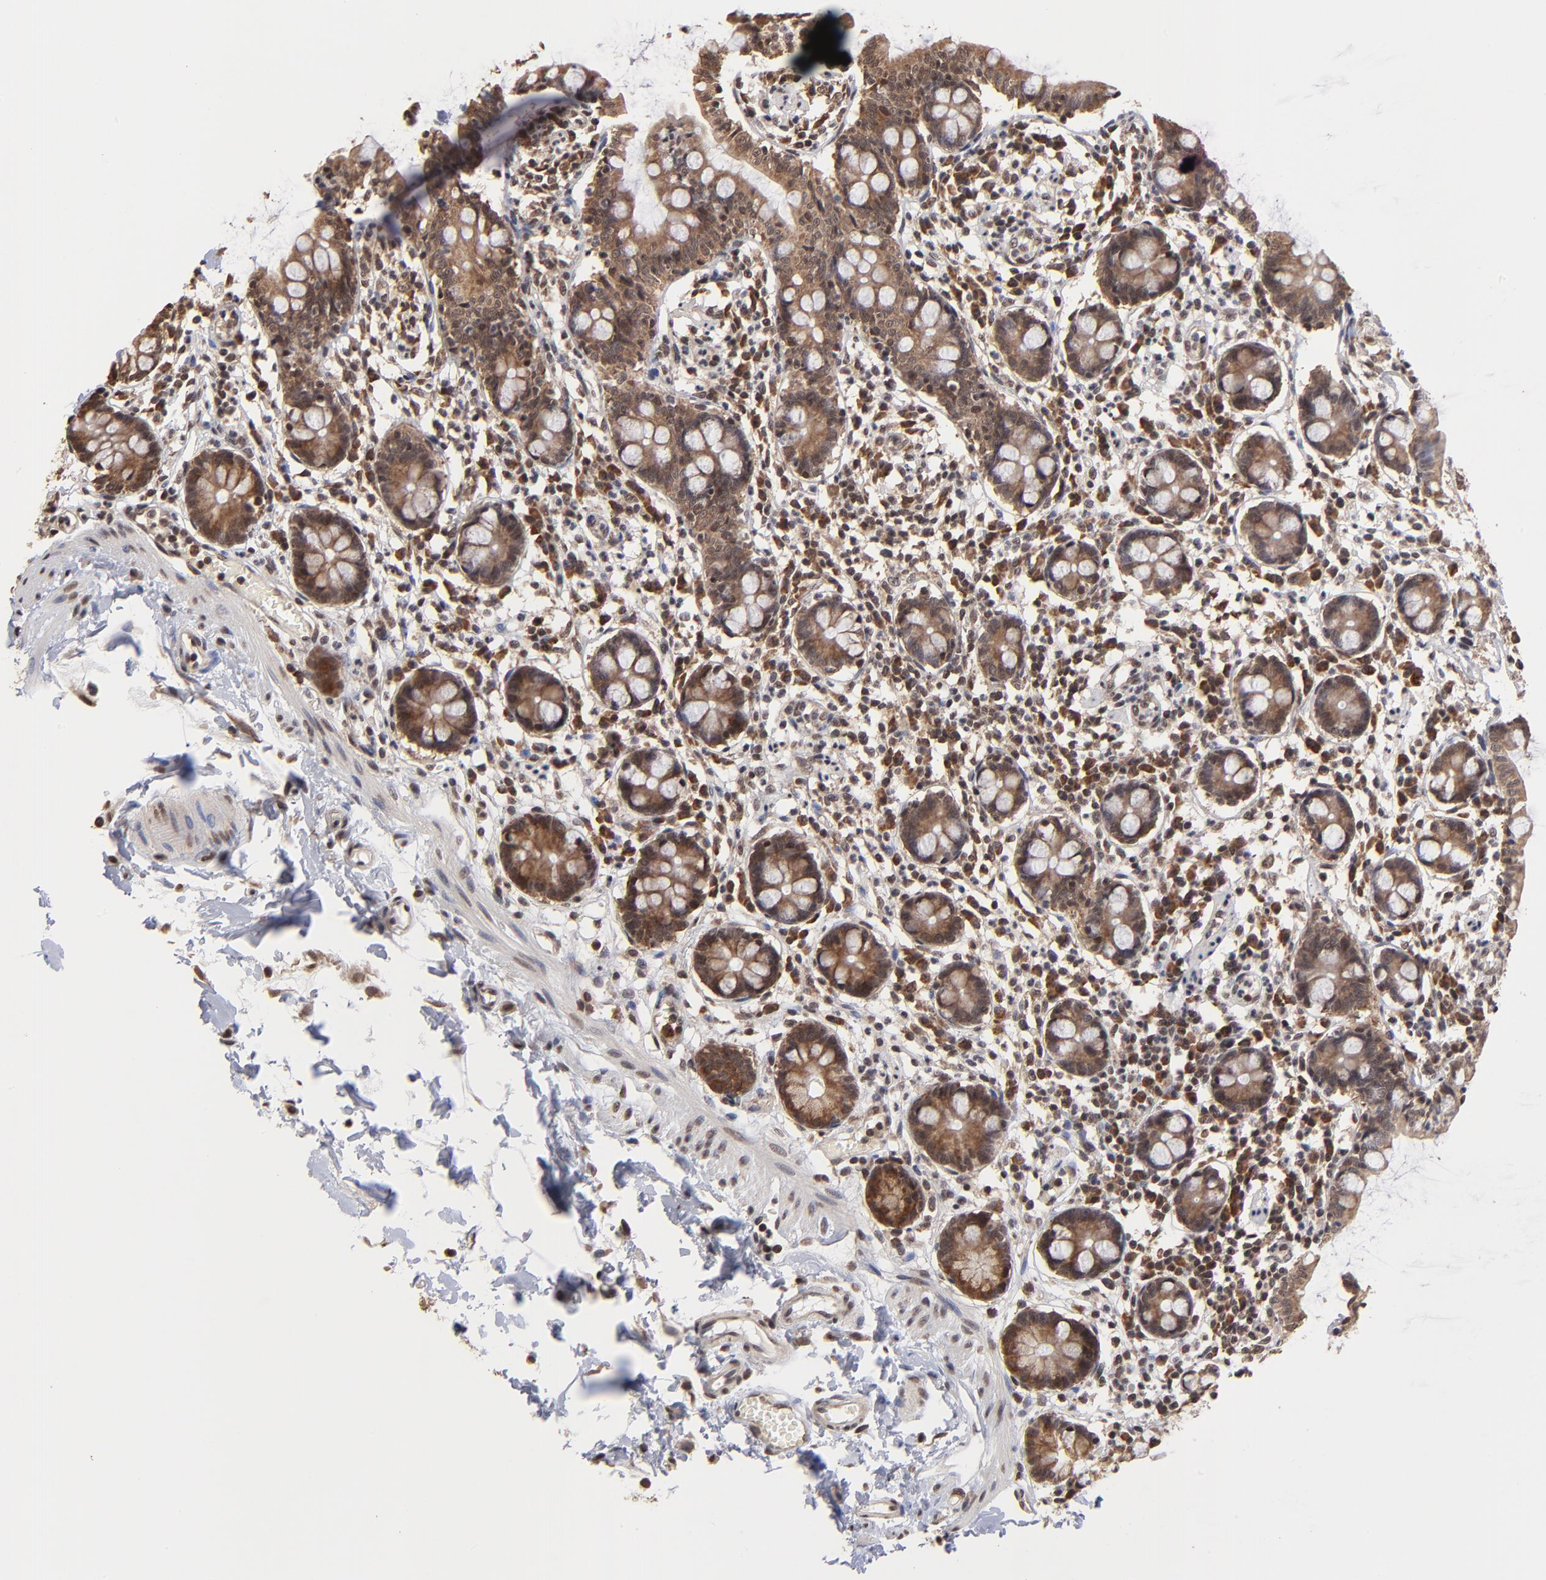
{"staining": {"intensity": "moderate", "quantity": ">75%", "location": "cytoplasmic/membranous"}, "tissue": "small intestine", "cell_type": "Glandular cells", "image_type": "normal", "snomed": [{"axis": "morphology", "description": "Normal tissue, NOS"}, {"axis": "topography", "description": "Small intestine"}], "caption": "DAB (3,3'-diaminobenzidine) immunohistochemical staining of benign human small intestine demonstrates moderate cytoplasmic/membranous protein staining in approximately >75% of glandular cells. (Brightfield microscopy of DAB IHC at high magnification).", "gene": "BRPF1", "patient": {"sex": "female", "age": 61}}